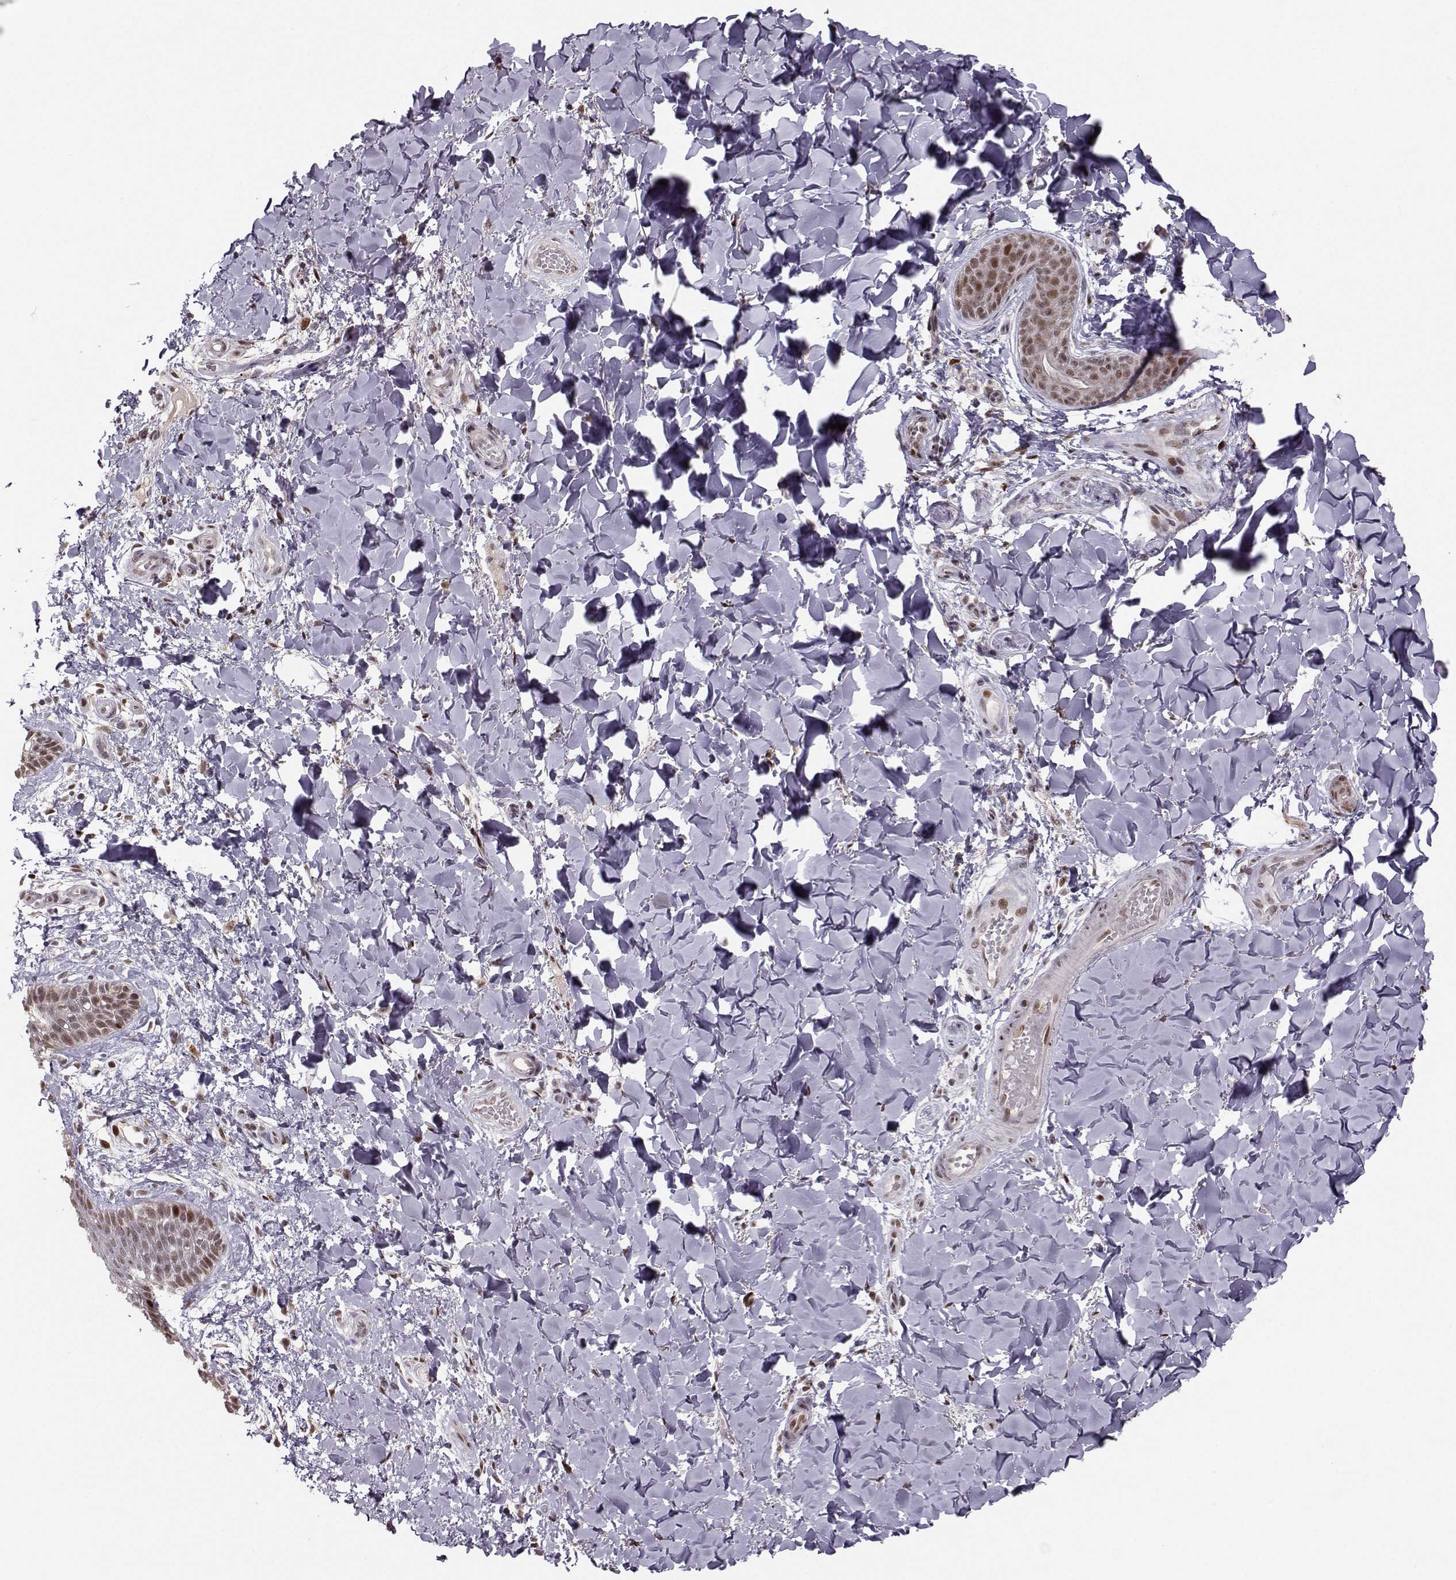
{"staining": {"intensity": "moderate", "quantity": ">75%", "location": "nuclear"}, "tissue": "skin", "cell_type": "Epidermal cells", "image_type": "normal", "snomed": [{"axis": "morphology", "description": "Normal tissue, NOS"}, {"axis": "topography", "description": "Anal"}], "caption": "The histopathology image reveals staining of normal skin, revealing moderate nuclear protein staining (brown color) within epidermal cells. (brown staining indicates protein expression, while blue staining denotes nuclei).", "gene": "SNAPC2", "patient": {"sex": "male", "age": 36}}